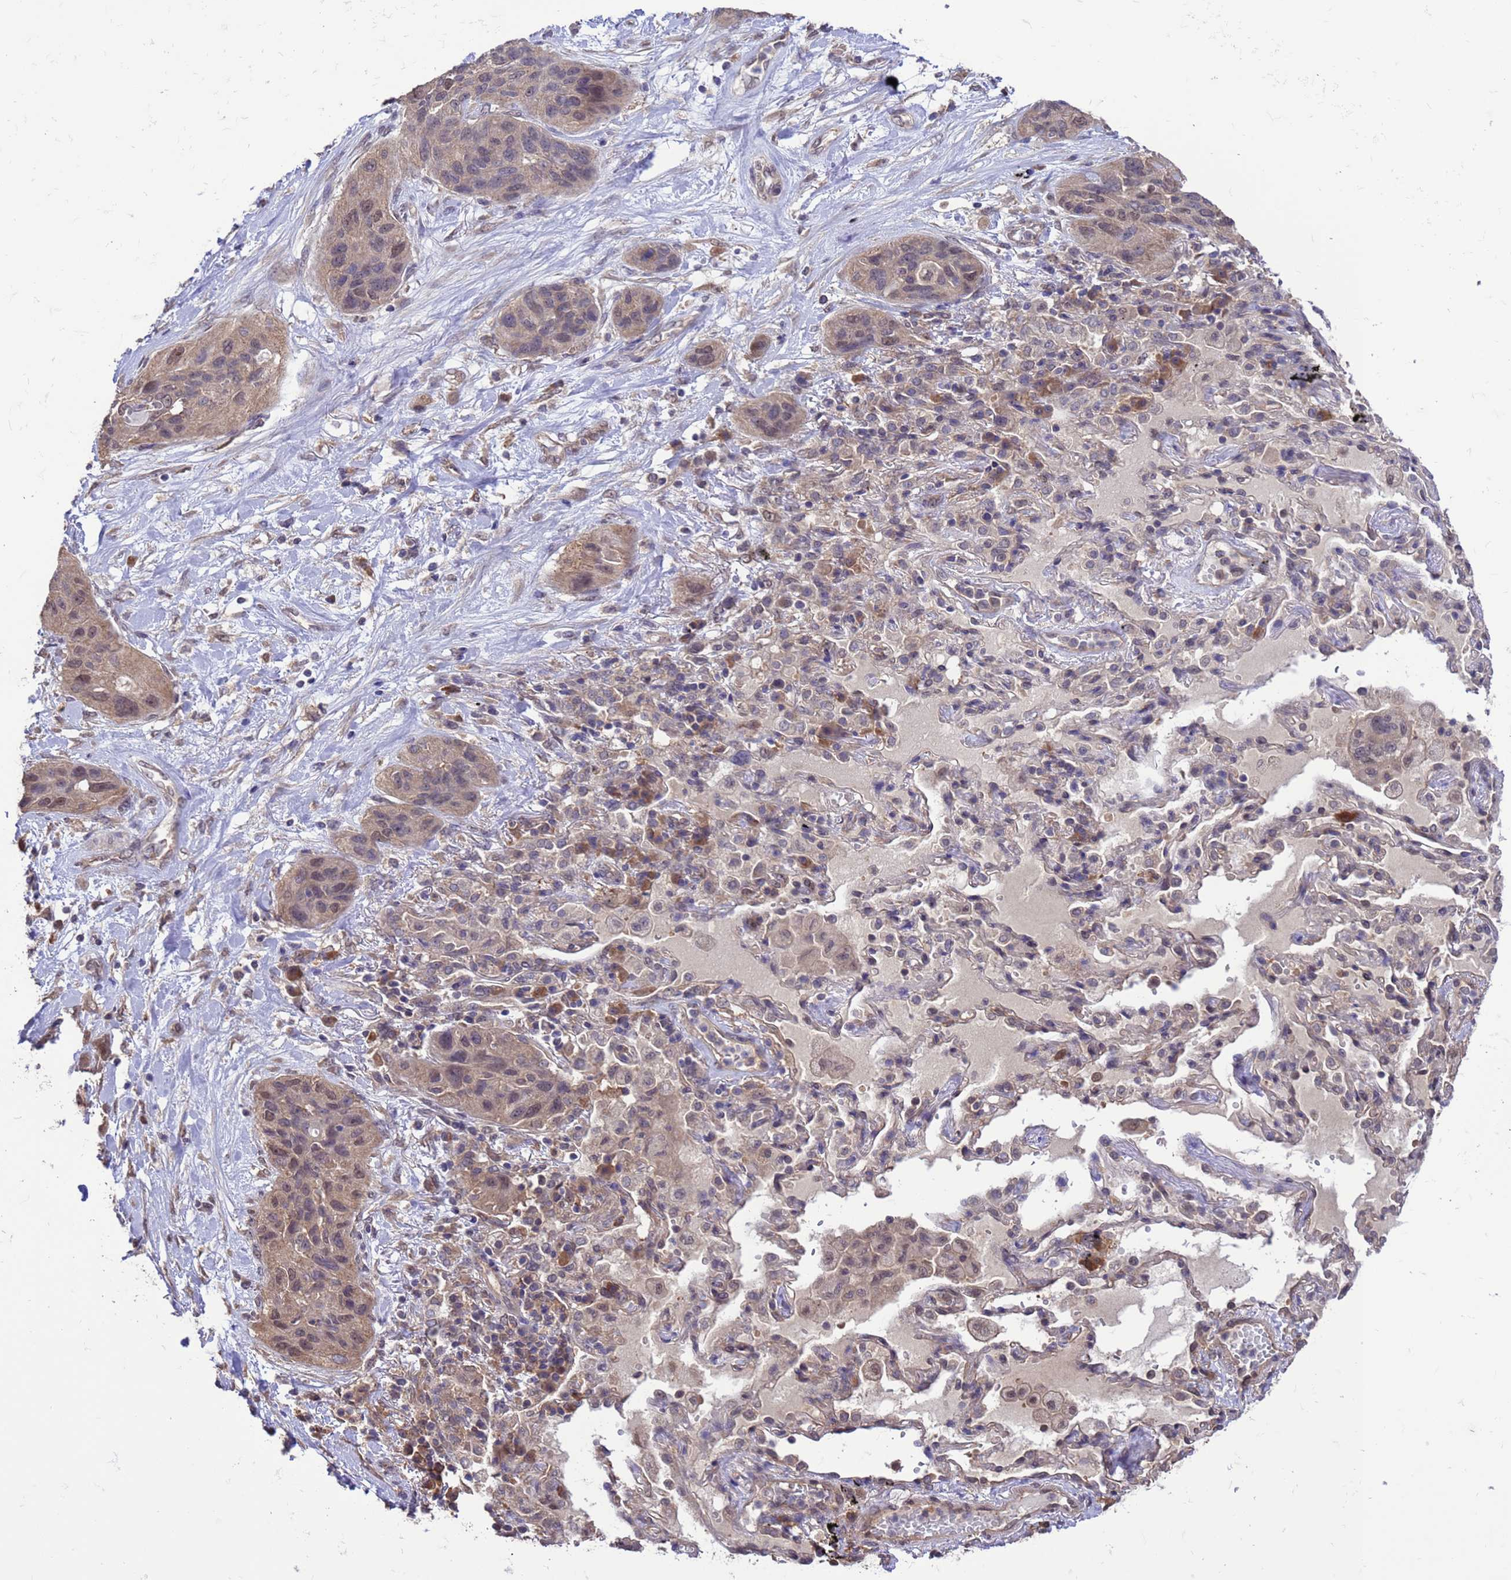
{"staining": {"intensity": "weak", "quantity": "25%-75%", "location": "nuclear"}, "tissue": "lung cancer", "cell_type": "Tumor cells", "image_type": "cancer", "snomed": [{"axis": "morphology", "description": "Squamous cell carcinoma, NOS"}, {"axis": "topography", "description": "Lung"}], "caption": "Lung squamous cell carcinoma was stained to show a protein in brown. There is low levels of weak nuclear positivity in about 25%-75% of tumor cells. The protein of interest is stained brown, and the nuclei are stained in blue (DAB IHC with brightfield microscopy, high magnification).", "gene": "ZFP69B", "patient": {"sex": "female", "age": 70}}